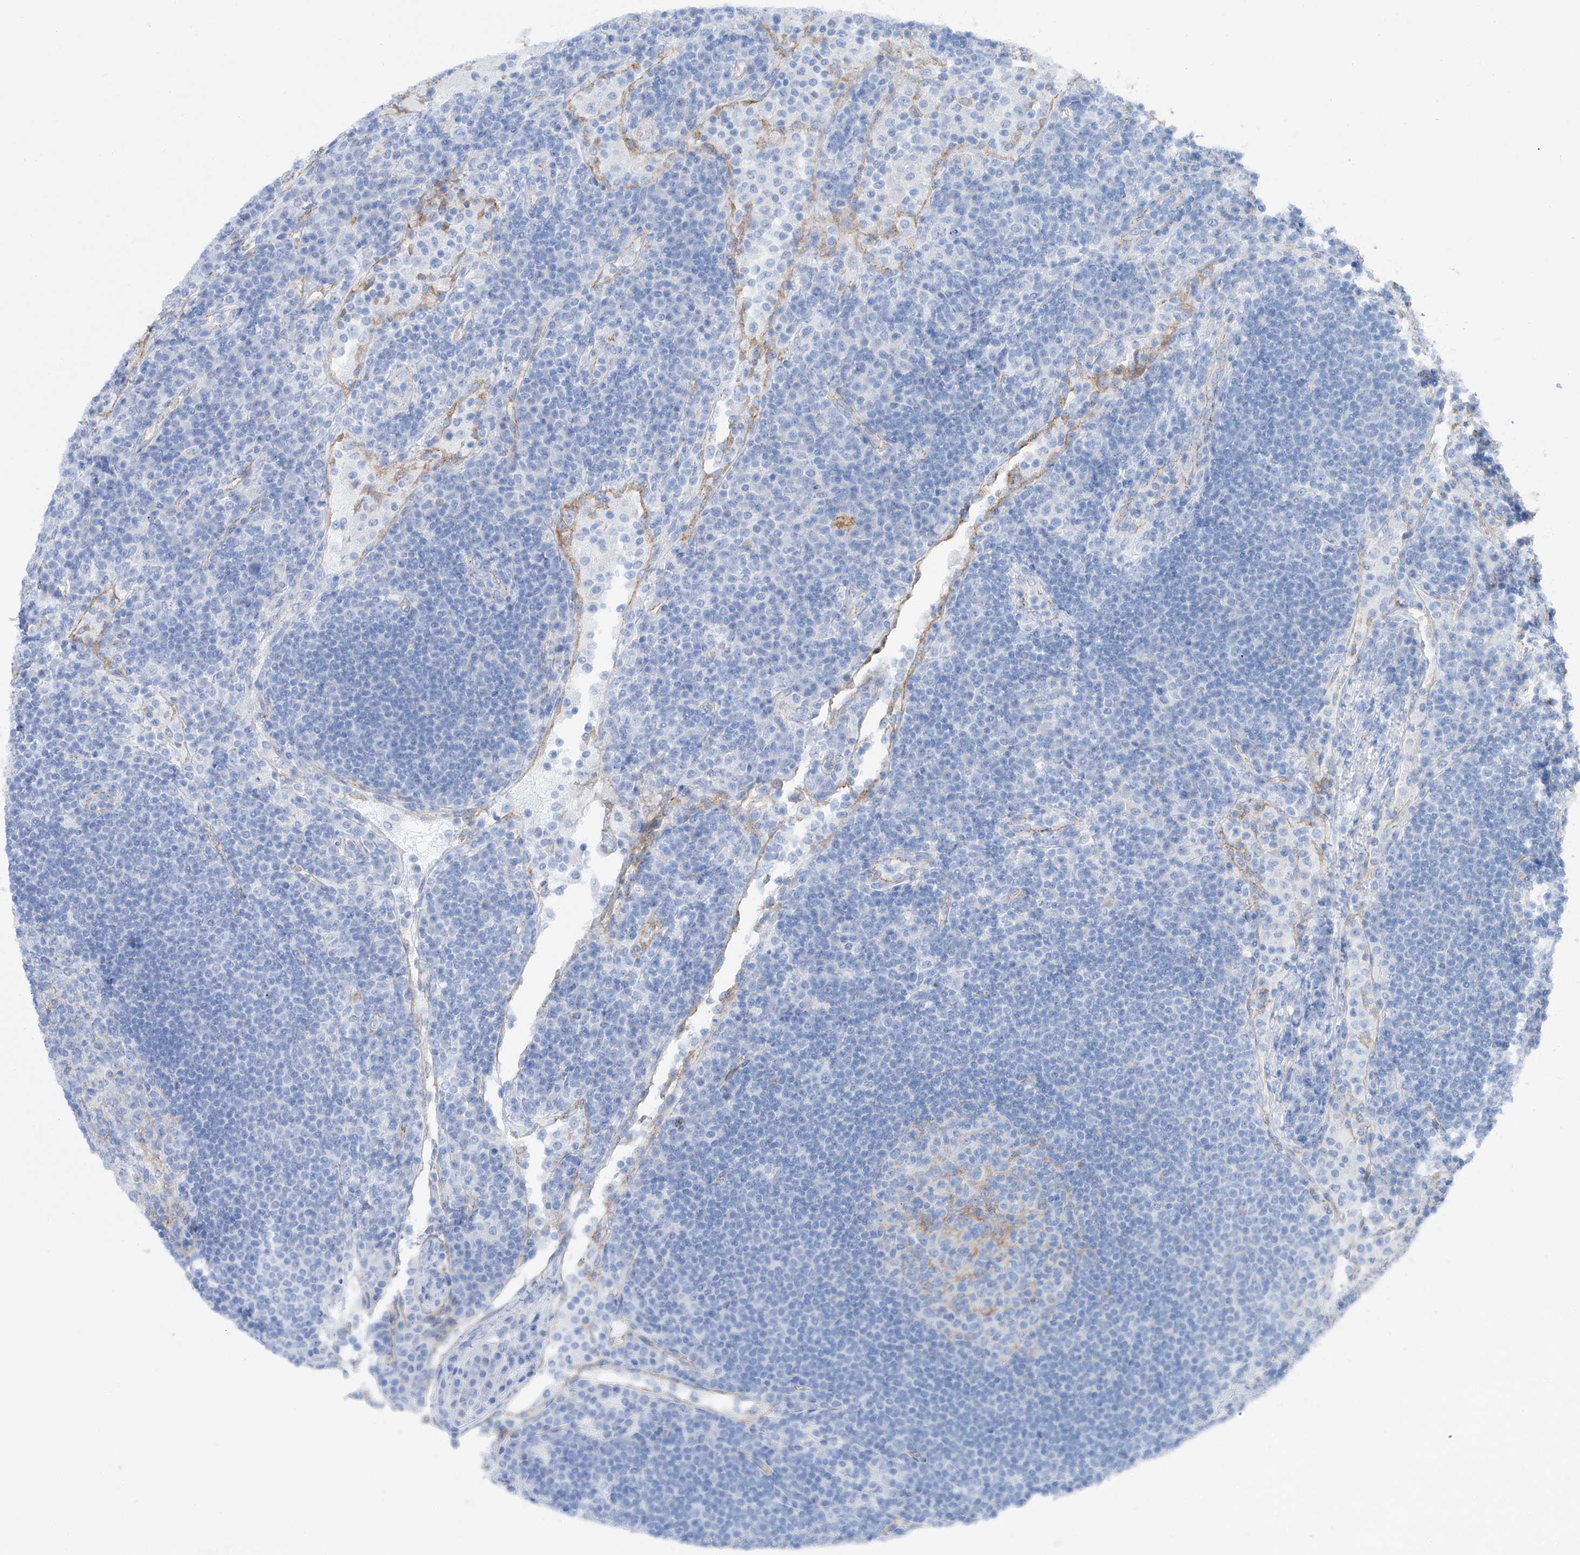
{"staining": {"intensity": "negative", "quantity": "none", "location": "none"}, "tissue": "lymph node", "cell_type": "Germinal center cells", "image_type": "normal", "snomed": [{"axis": "morphology", "description": "Normal tissue, NOS"}, {"axis": "topography", "description": "Lymph node"}], "caption": "High power microscopy image of an IHC photomicrograph of unremarkable lymph node, revealing no significant expression in germinal center cells.", "gene": "MAGI1", "patient": {"sex": "female", "age": 53}}